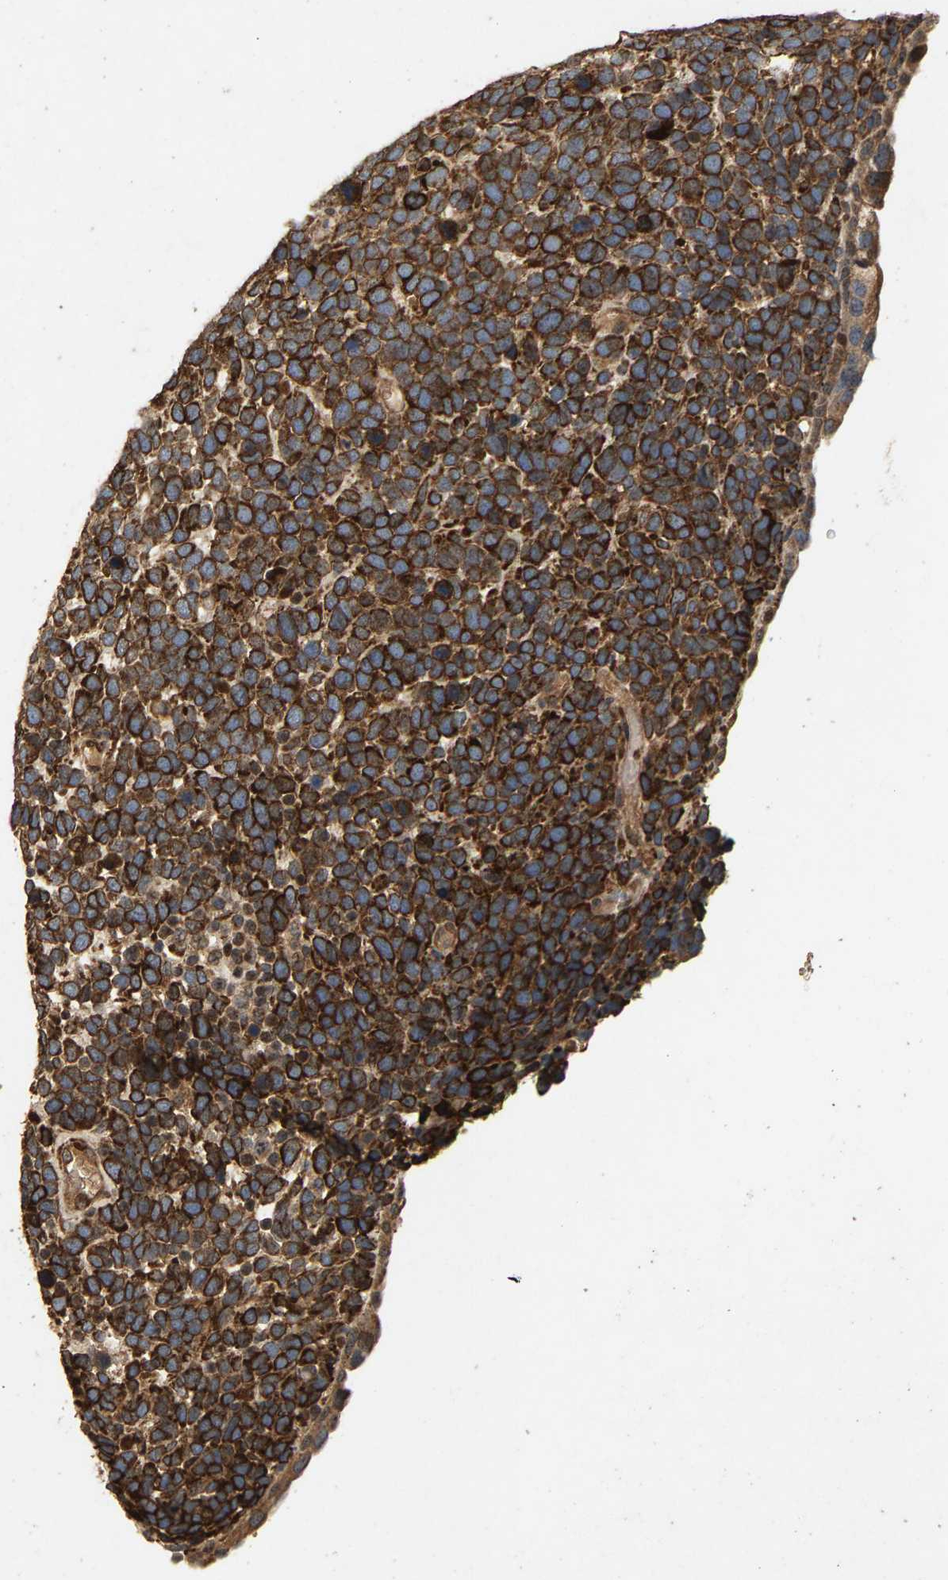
{"staining": {"intensity": "moderate", "quantity": ">75%", "location": "cytoplasmic/membranous"}, "tissue": "urothelial cancer", "cell_type": "Tumor cells", "image_type": "cancer", "snomed": [{"axis": "morphology", "description": "Urothelial carcinoma, High grade"}, {"axis": "topography", "description": "Urinary bladder"}], "caption": "Urothelial cancer stained for a protein (brown) displays moderate cytoplasmic/membranous positive expression in about >75% of tumor cells.", "gene": "CIDEC", "patient": {"sex": "female", "age": 82}}